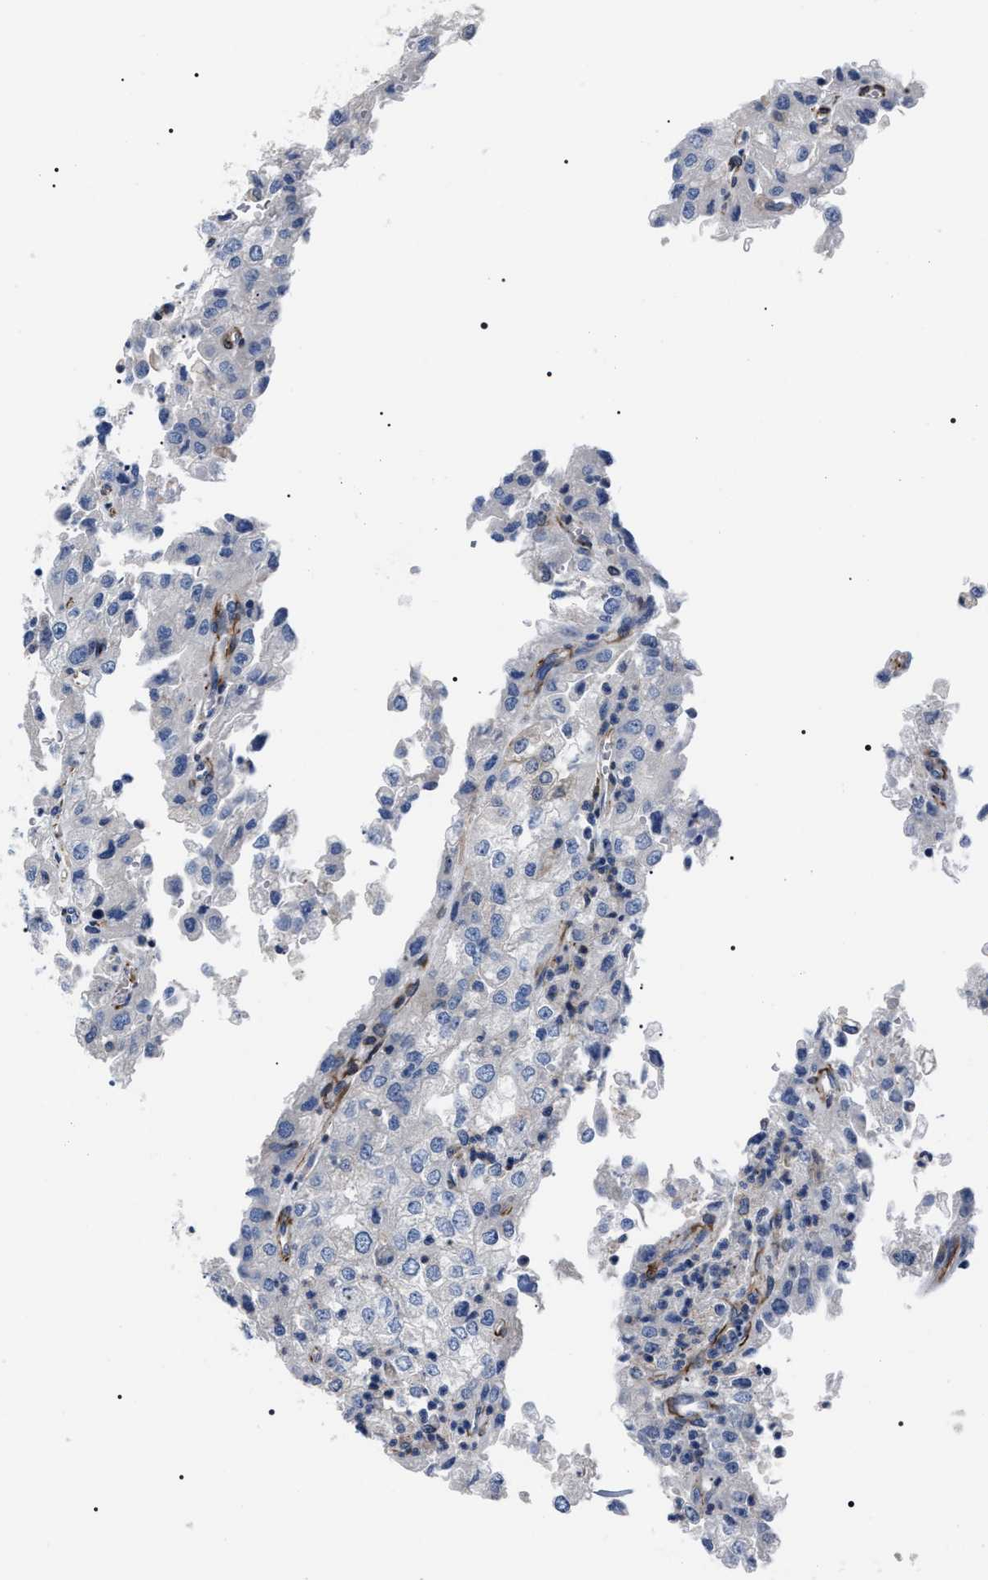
{"staining": {"intensity": "negative", "quantity": "none", "location": "none"}, "tissue": "renal cancer", "cell_type": "Tumor cells", "image_type": "cancer", "snomed": [{"axis": "morphology", "description": "Adenocarcinoma, NOS"}, {"axis": "topography", "description": "Kidney"}], "caption": "A high-resolution image shows immunohistochemistry staining of renal cancer, which reveals no significant expression in tumor cells.", "gene": "BAG2", "patient": {"sex": "female", "age": 54}}